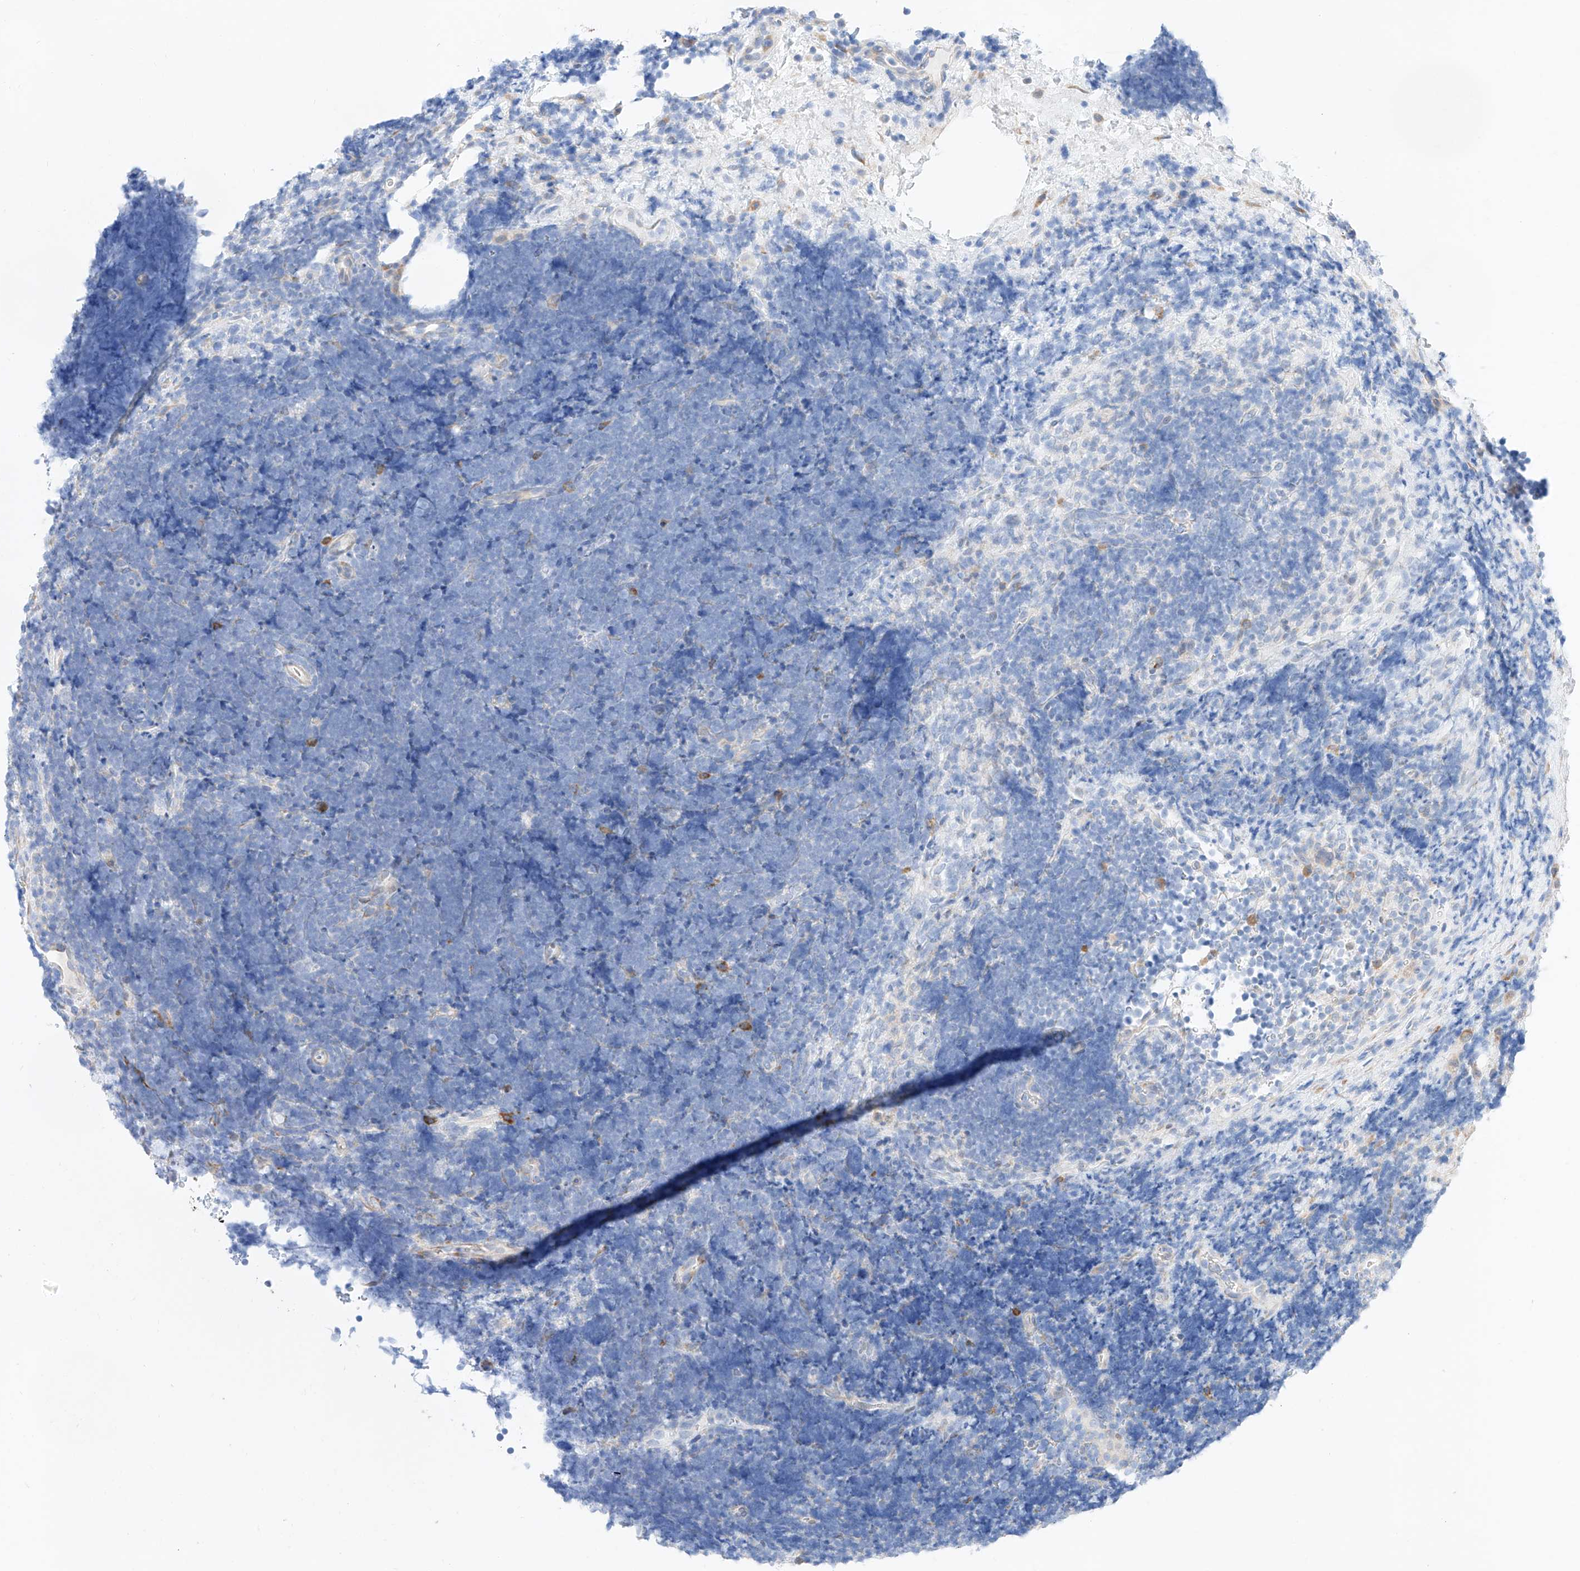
{"staining": {"intensity": "negative", "quantity": "none", "location": "none"}, "tissue": "lymphoma", "cell_type": "Tumor cells", "image_type": "cancer", "snomed": [{"axis": "morphology", "description": "Malignant lymphoma, non-Hodgkin's type, High grade"}, {"axis": "topography", "description": "Lymph node"}], "caption": "Immunohistochemistry (IHC) histopathology image of malignant lymphoma, non-Hodgkin's type (high-grade) stained for a protein (brown), which demonstrates no positivity in tumor cells.", "gene": "ATP9B", "patient": {"sex": "male", "age": 13}}